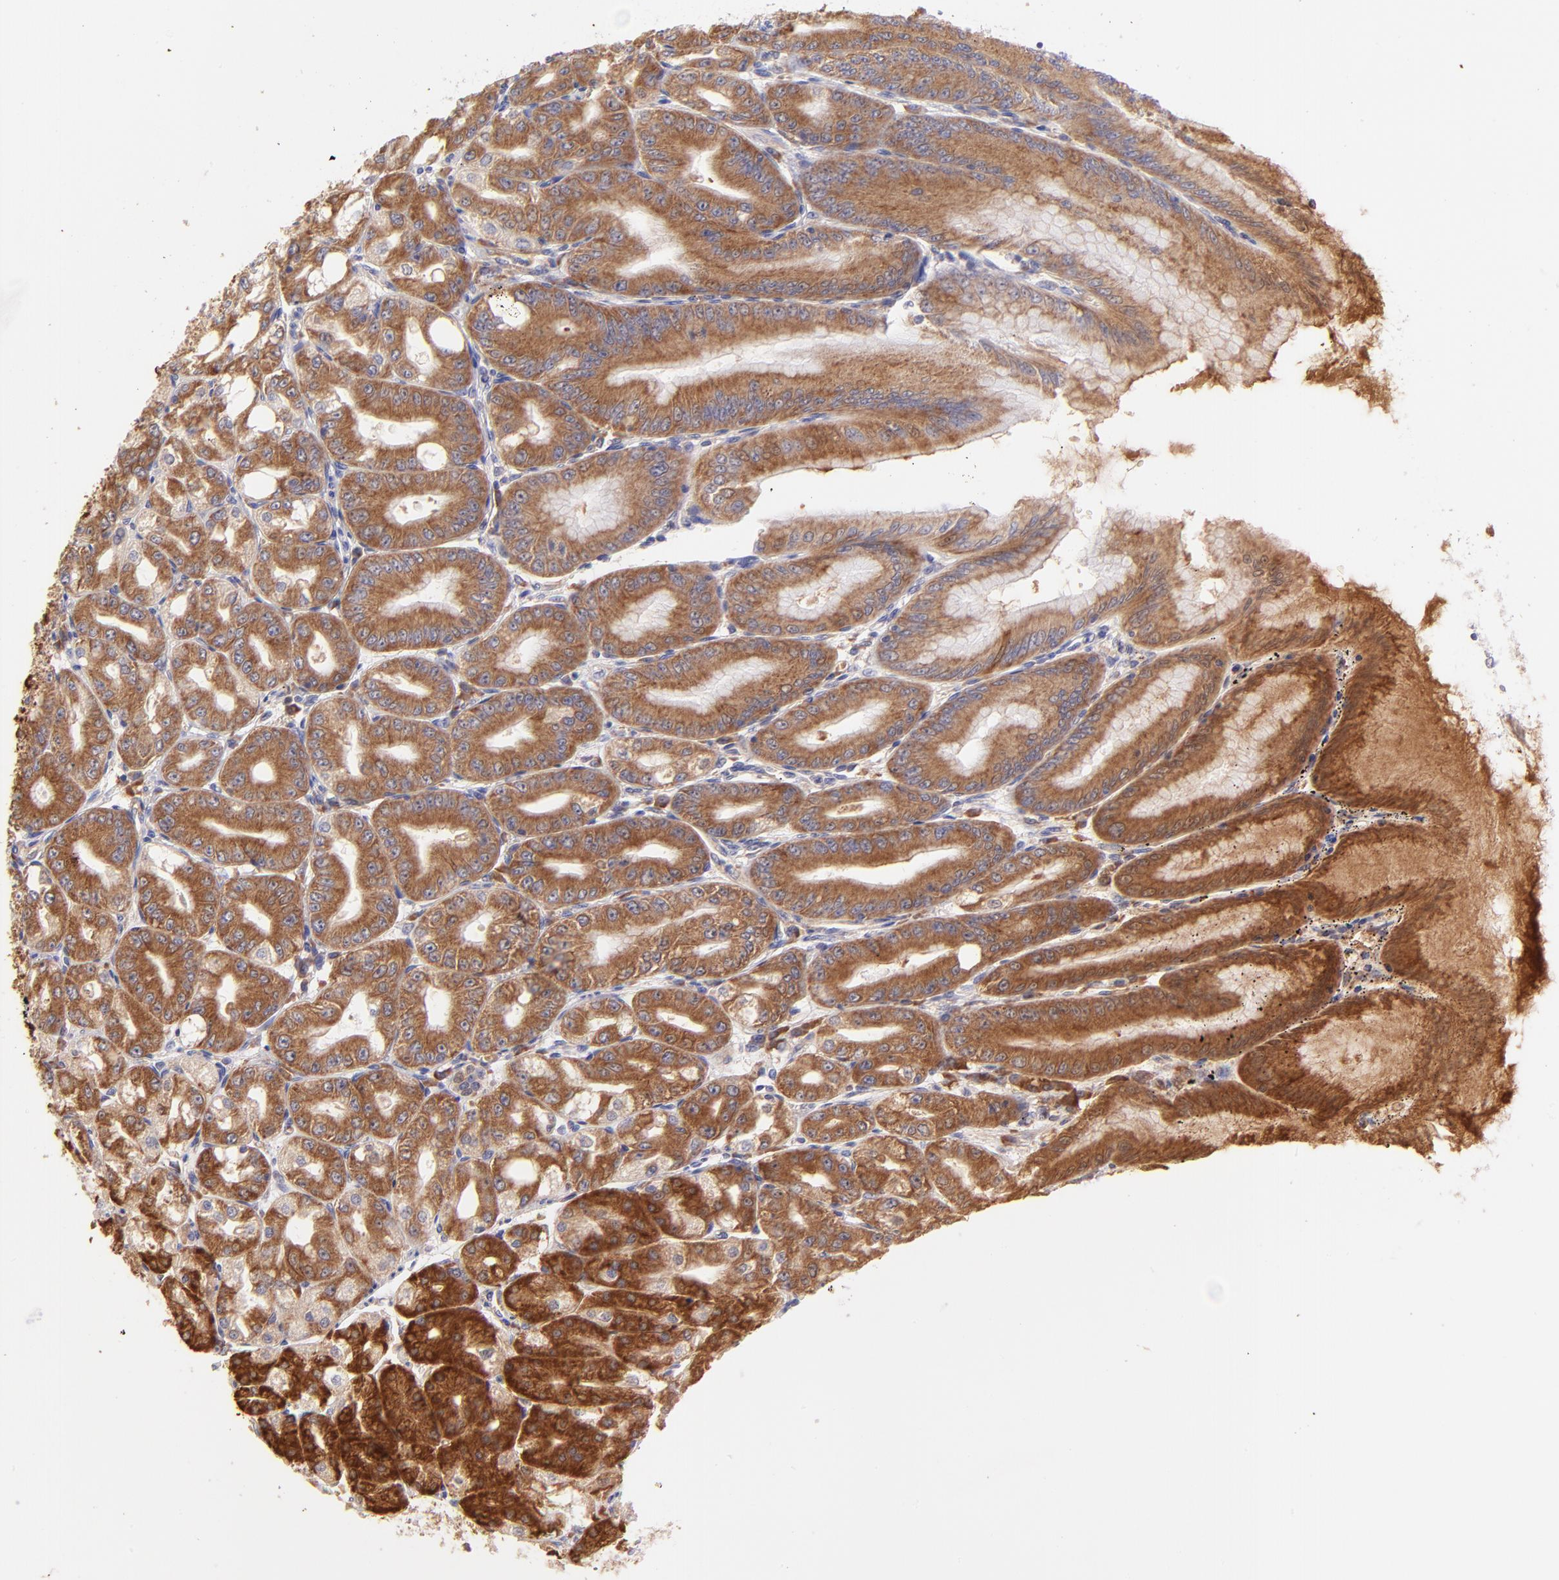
{"staining": {"intensity": "moderate", "quantity": ">75%", "location": "cytoplasmic/membranous"}, "tissue": "stomach", "cell_type": "Glandular cells", "image_type": "normal", "snomed": [{"axis": "morphology", "description": "Normal tissue, NOS"}, {"axis": "topography", "description": "Stomach, lower"}], "caption": "Protein staining of unremarkable stomach reveals moderate cytoplasmic/membranous staining in approximately >75% of glandular cells. (Stains: DAB in brown, nuclei in blue, Microscopy: brightfield microscopy at high magnification).", "gene": "RPL11", "patient": {"sex": "male", "age": 71}}